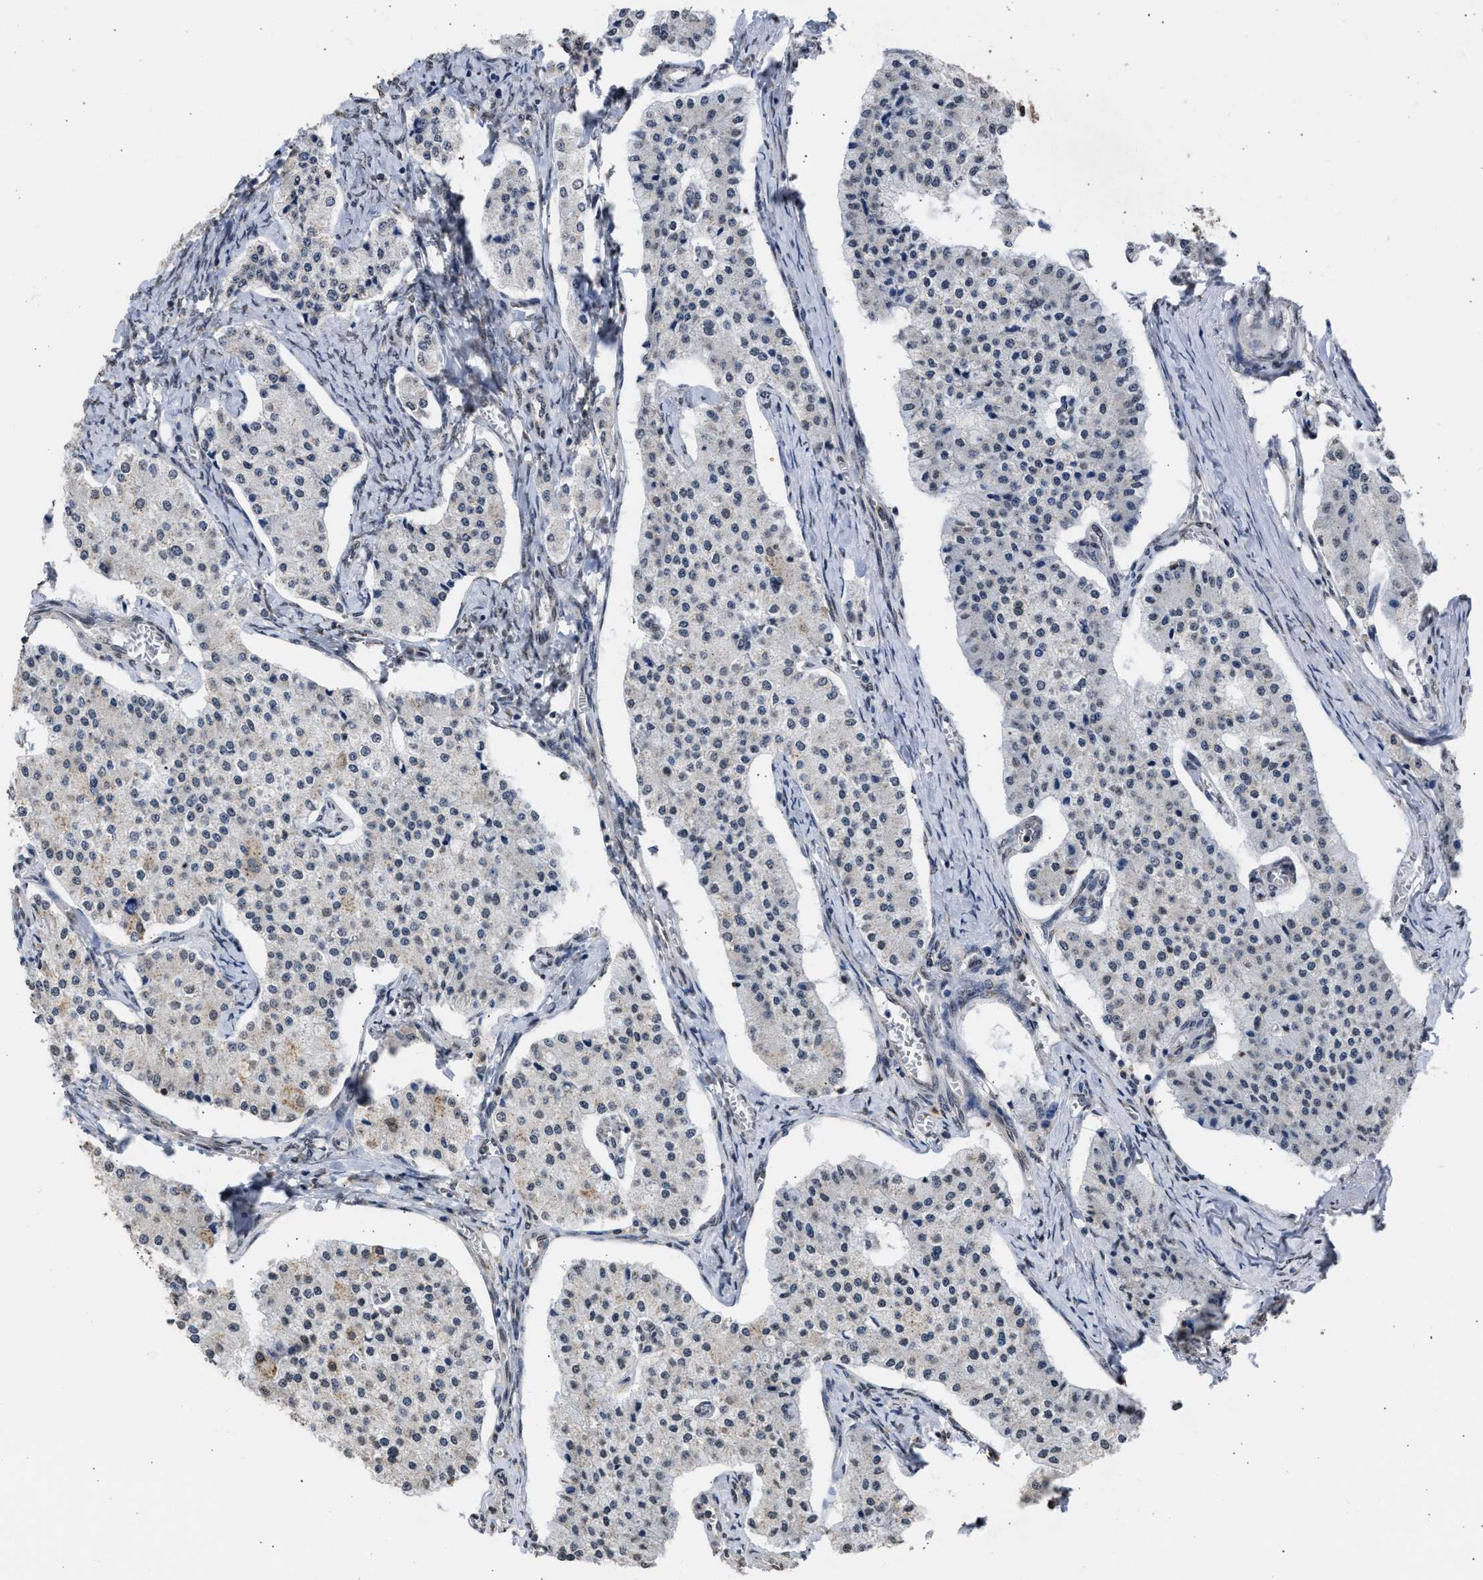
{"staining": {"intensity": "negative", "quantity": "none", "location": "none"}, "tissue": "carcinoid", "cell_type": "Tumor cells", "image_type": "cancer", "snomed": [{"axis": "morphology", "description": "Carcinoid, malignant, NOS"}, {"axis": "topography", "description": "Colon"}], "caption": "The micrograph displays no staining of tumor cells in carcinoid.", "gene": "NUP35", "patient": {"sex": "female", "age": 52}}